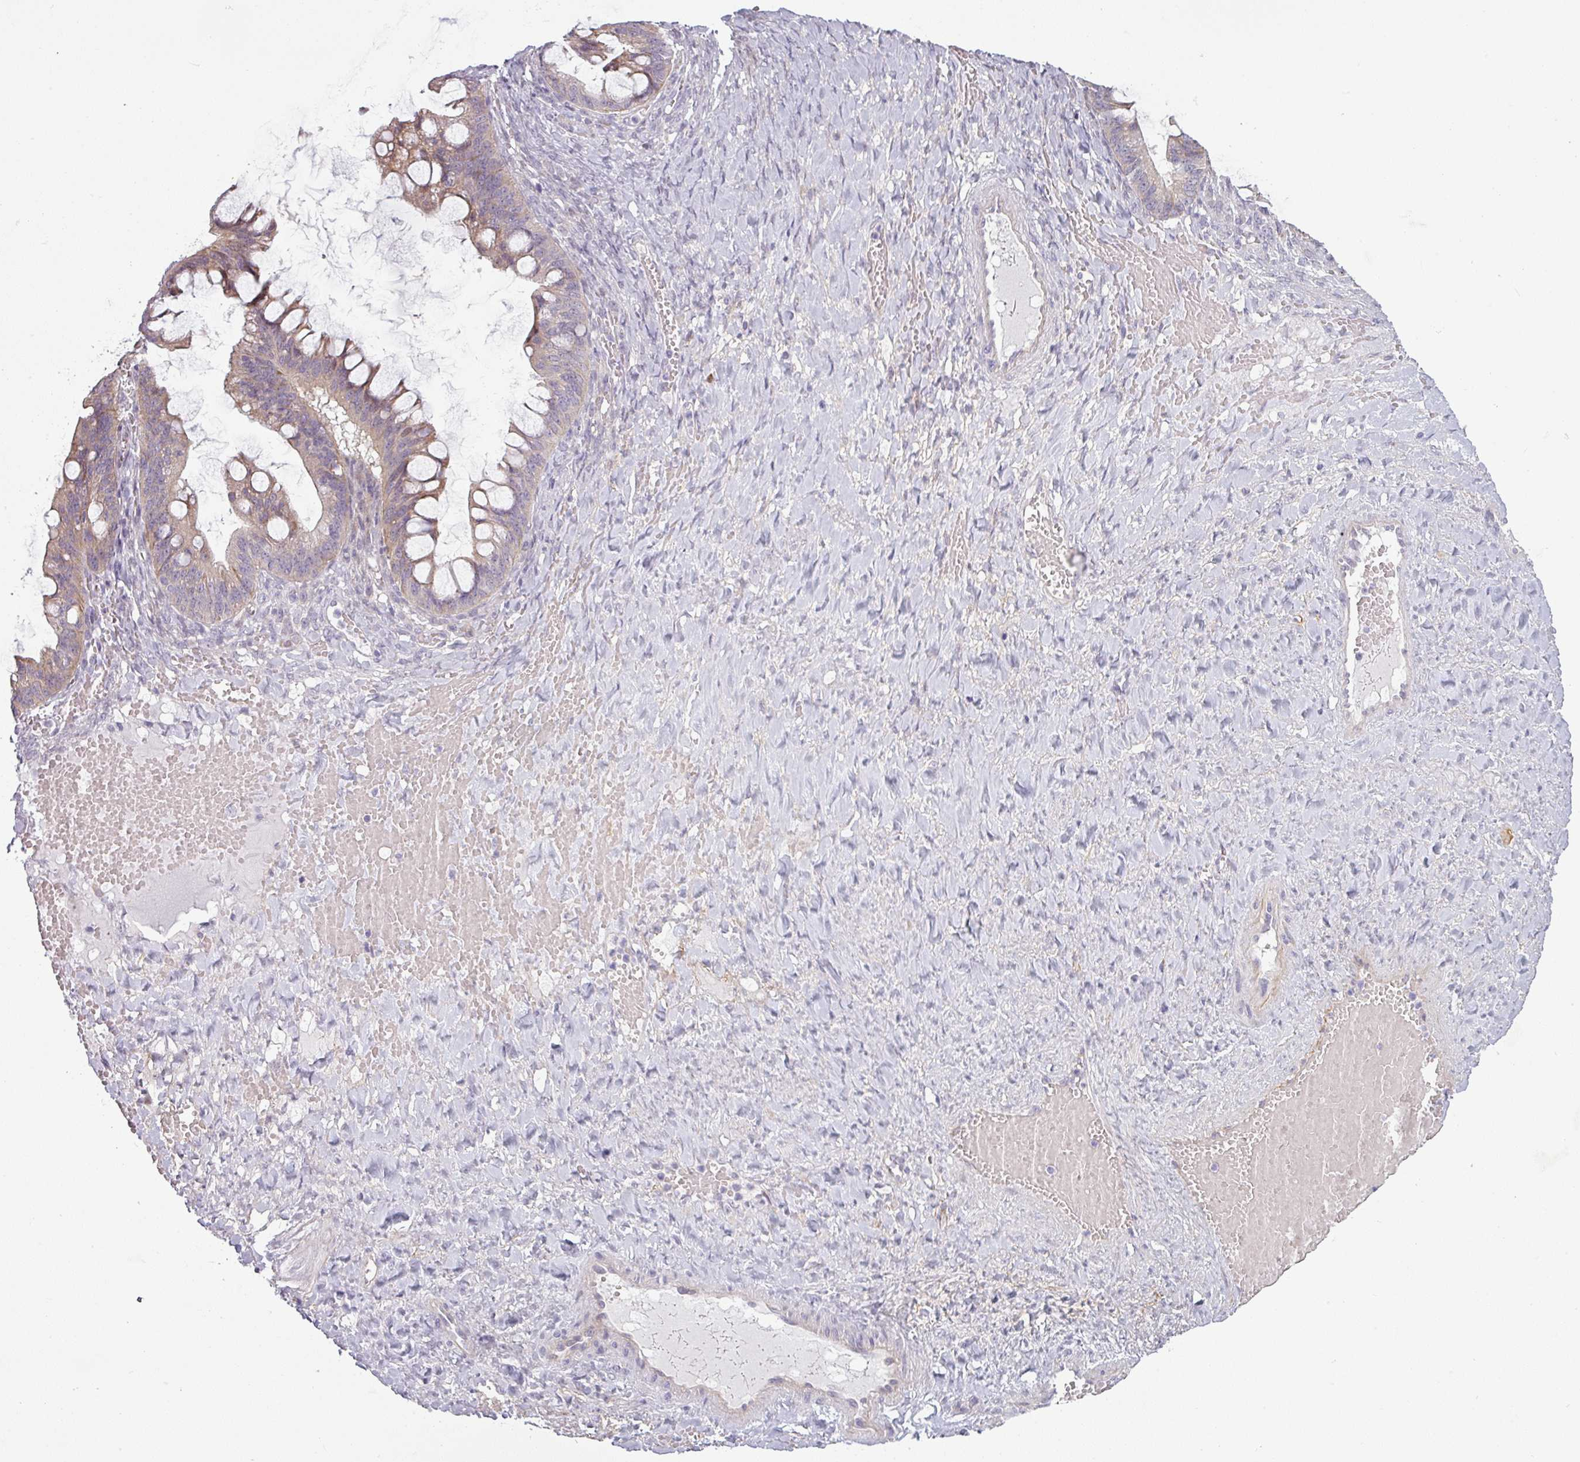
{"staining": {"intensity": "weak", "quantity": ">75%", "location": "cytoplasmic/membranous"}, "tissue": "ovarian cancer", "cell_type": "Tumor cells", "image_type": "cancer", "snomed": [{"axis": "morphology", "description": "Cystadenocarcinoma, mucinous, NOS"}, {"axis": "topography", "description": "Ovary"}], "caption": "Immunohistochemistry of human mucinous cystadenocarcinoma (ovarian) demonstrates low levels of weak cytoplasmic/membranous expression in approximately >75% of tumor cells.", "gene": "C2orf16", "patient": {"sex": "female", "age": 73}}